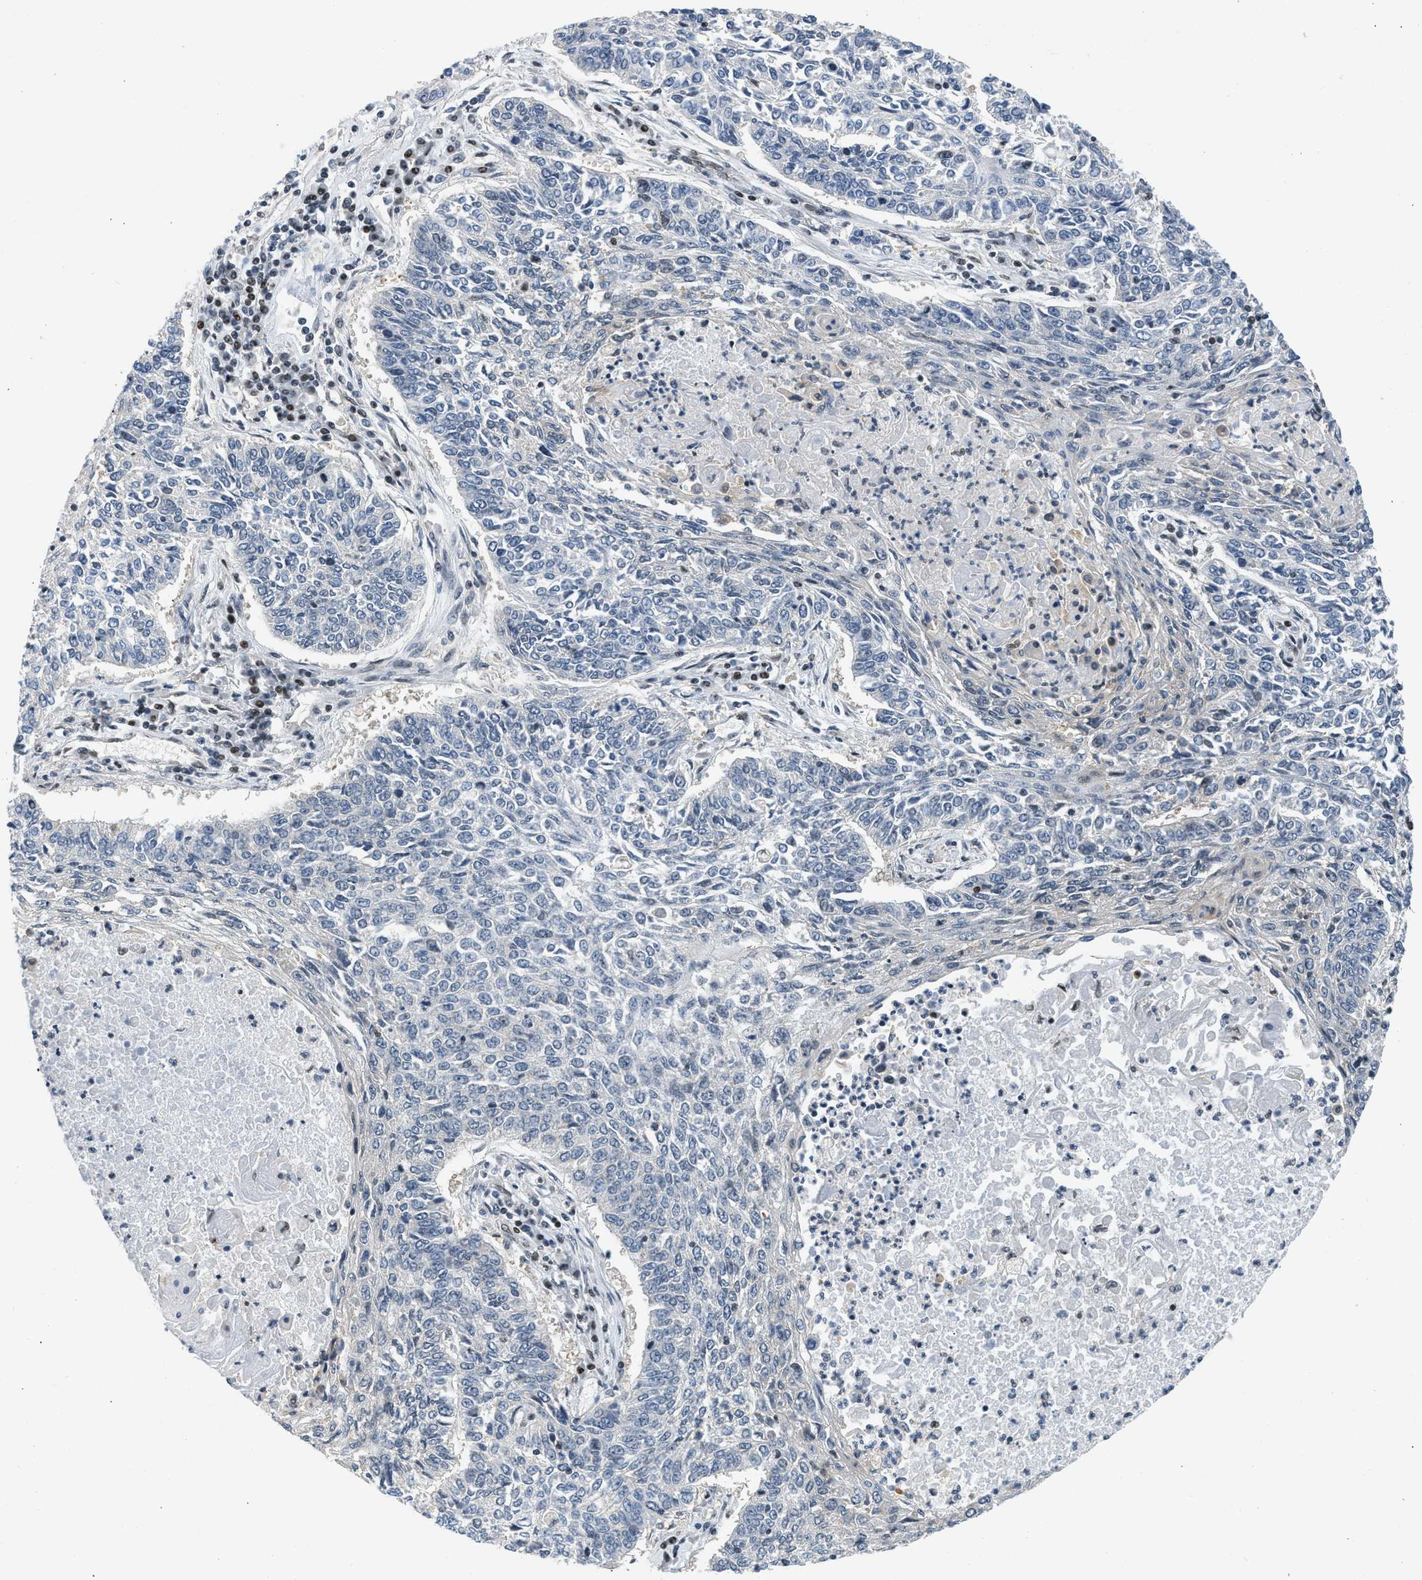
{"staining": {"intensity": "negative", "quantity": "none", "location": "none"}, "tissue": "lung cancer", "cell_type": "Tumor cells", "image_type": "cancer", "snomed": [{"axis": "morphology", "description": "Normal tissue, NOS"}, {"axis": "morphology", "description": "Squamous cell carcinoma, NOS"}, {"axis": "topography", "description": "Cartilage tissue"}, {"axis": "topography", "description": "Bronchus"}, {"axis": "topography", "description": "Lung"}], "caption": "The image shows no significant staining in tumor cells of lung squamous cell carcinoma.", "gene": "OLIG3", "patient": {"sex": "female", "age": 49}}